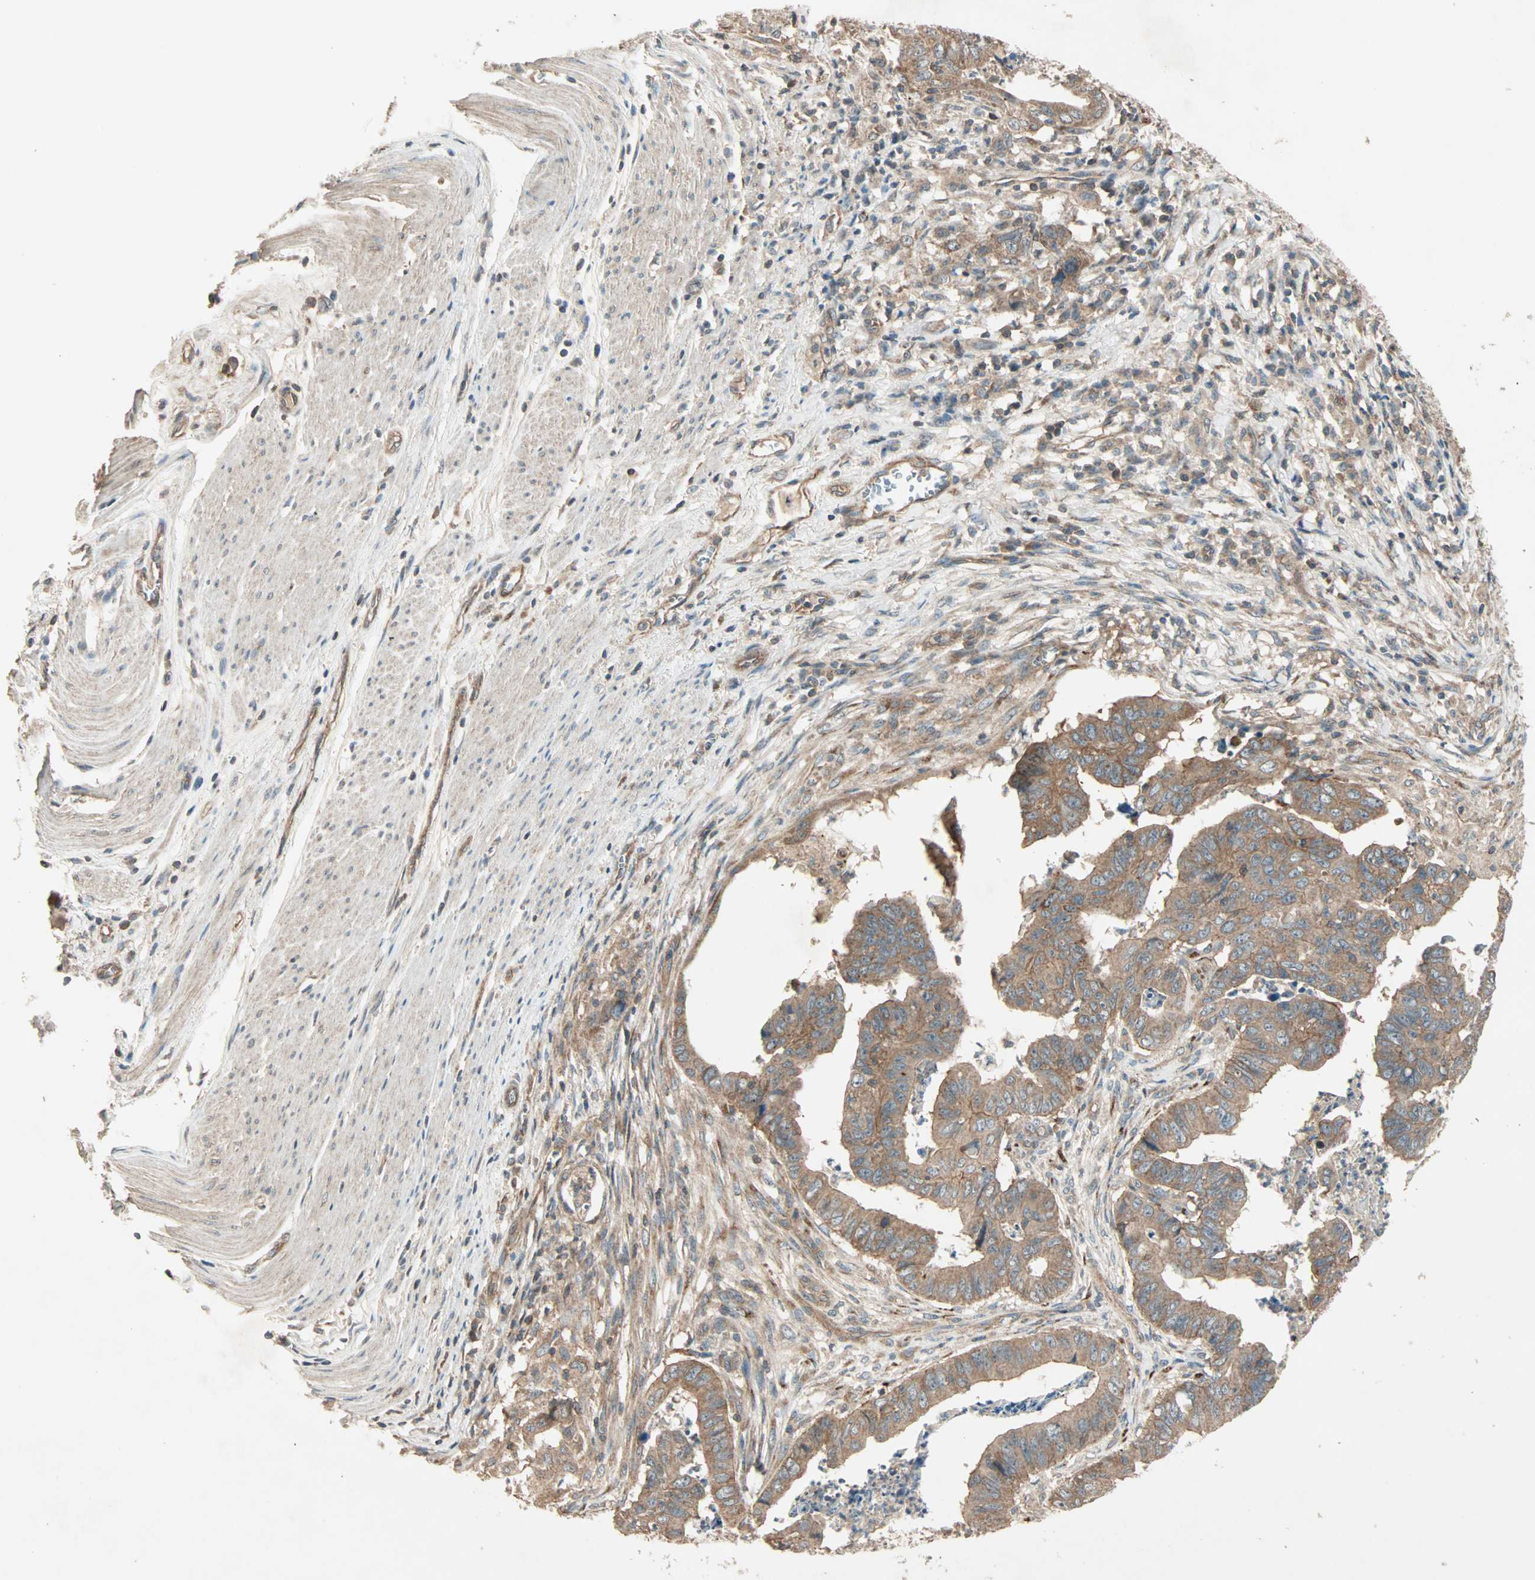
{"staining": {"intensity": "moderate", "quantity": ">75%", "location": "cytoplasmic/membranous"}, "tissue": "stomach cancer", "cell_type": "Tumor cells", "image_type": "cancer", "snomed": [{"axis": "morphology", "description": "Adenocarcinoma, NOS"}, {"axis": "topography", "description": "Stomach, lower"}], "caption": "An IHC micrograph of tumor tissue is shown. Protein staining in brown highlights moderate cytoplasmic/membranous positivity in stomach cancer within tumor cells.", "gene": "MAP3K21", "patient": {"sex": "male", "age": 77}}